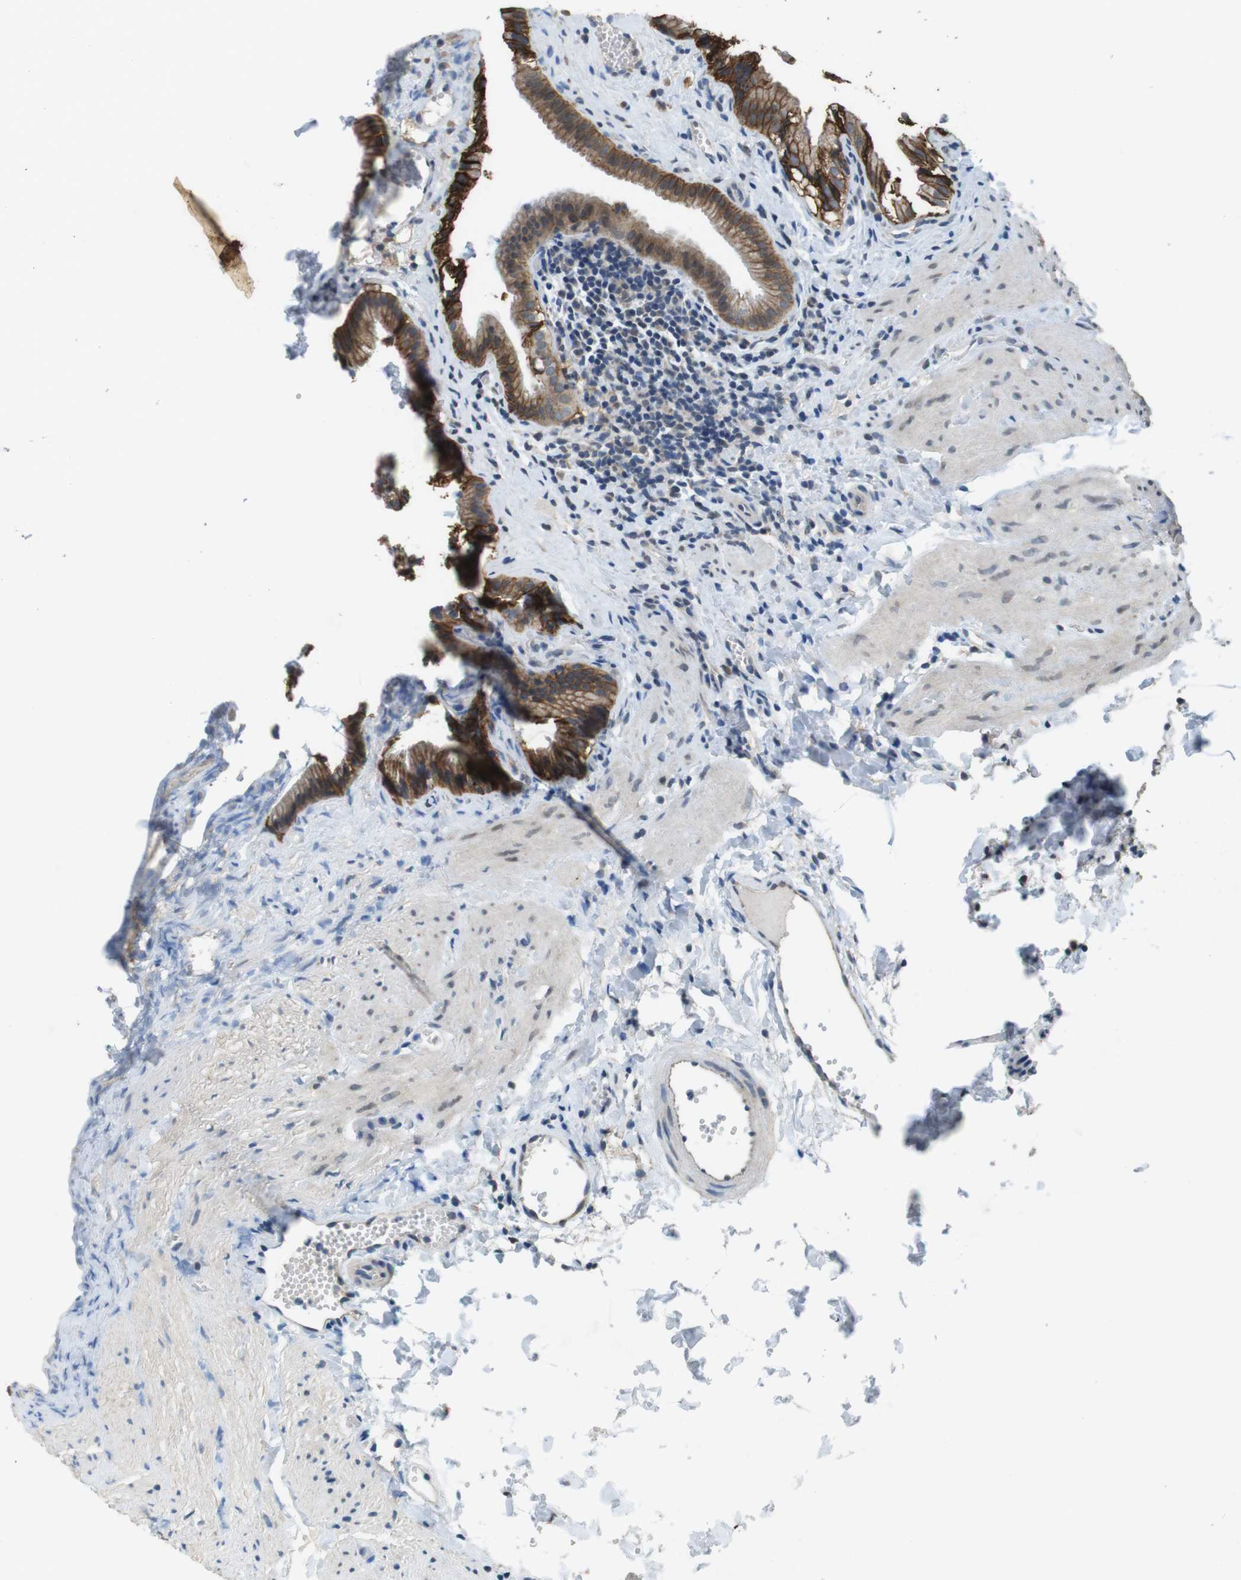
{"staining": {"intensity": "moderate", "quantity": ">75%", "location": "cytoplasmic/membranous"}, "tissue": "gallbladder", "cell_type": "Glandular cells", "image_type": "normal", "snomed": [{"axis": "morphology", "description": "Normal tissue, NOS"}, {"axis": "topography", "description": "Gallbladder"}], "caption": "Immunohistochemical staining of unremarkable human gallbladder displays medium levels of moderate cytoplasmic/membranous expression in approximately >75% of glandular cells. The protein of interest is shown in brown color, while the nuclei are stained blue.", "gene": "CLDN7", "patient": {"sex": "female", "age": 24}}